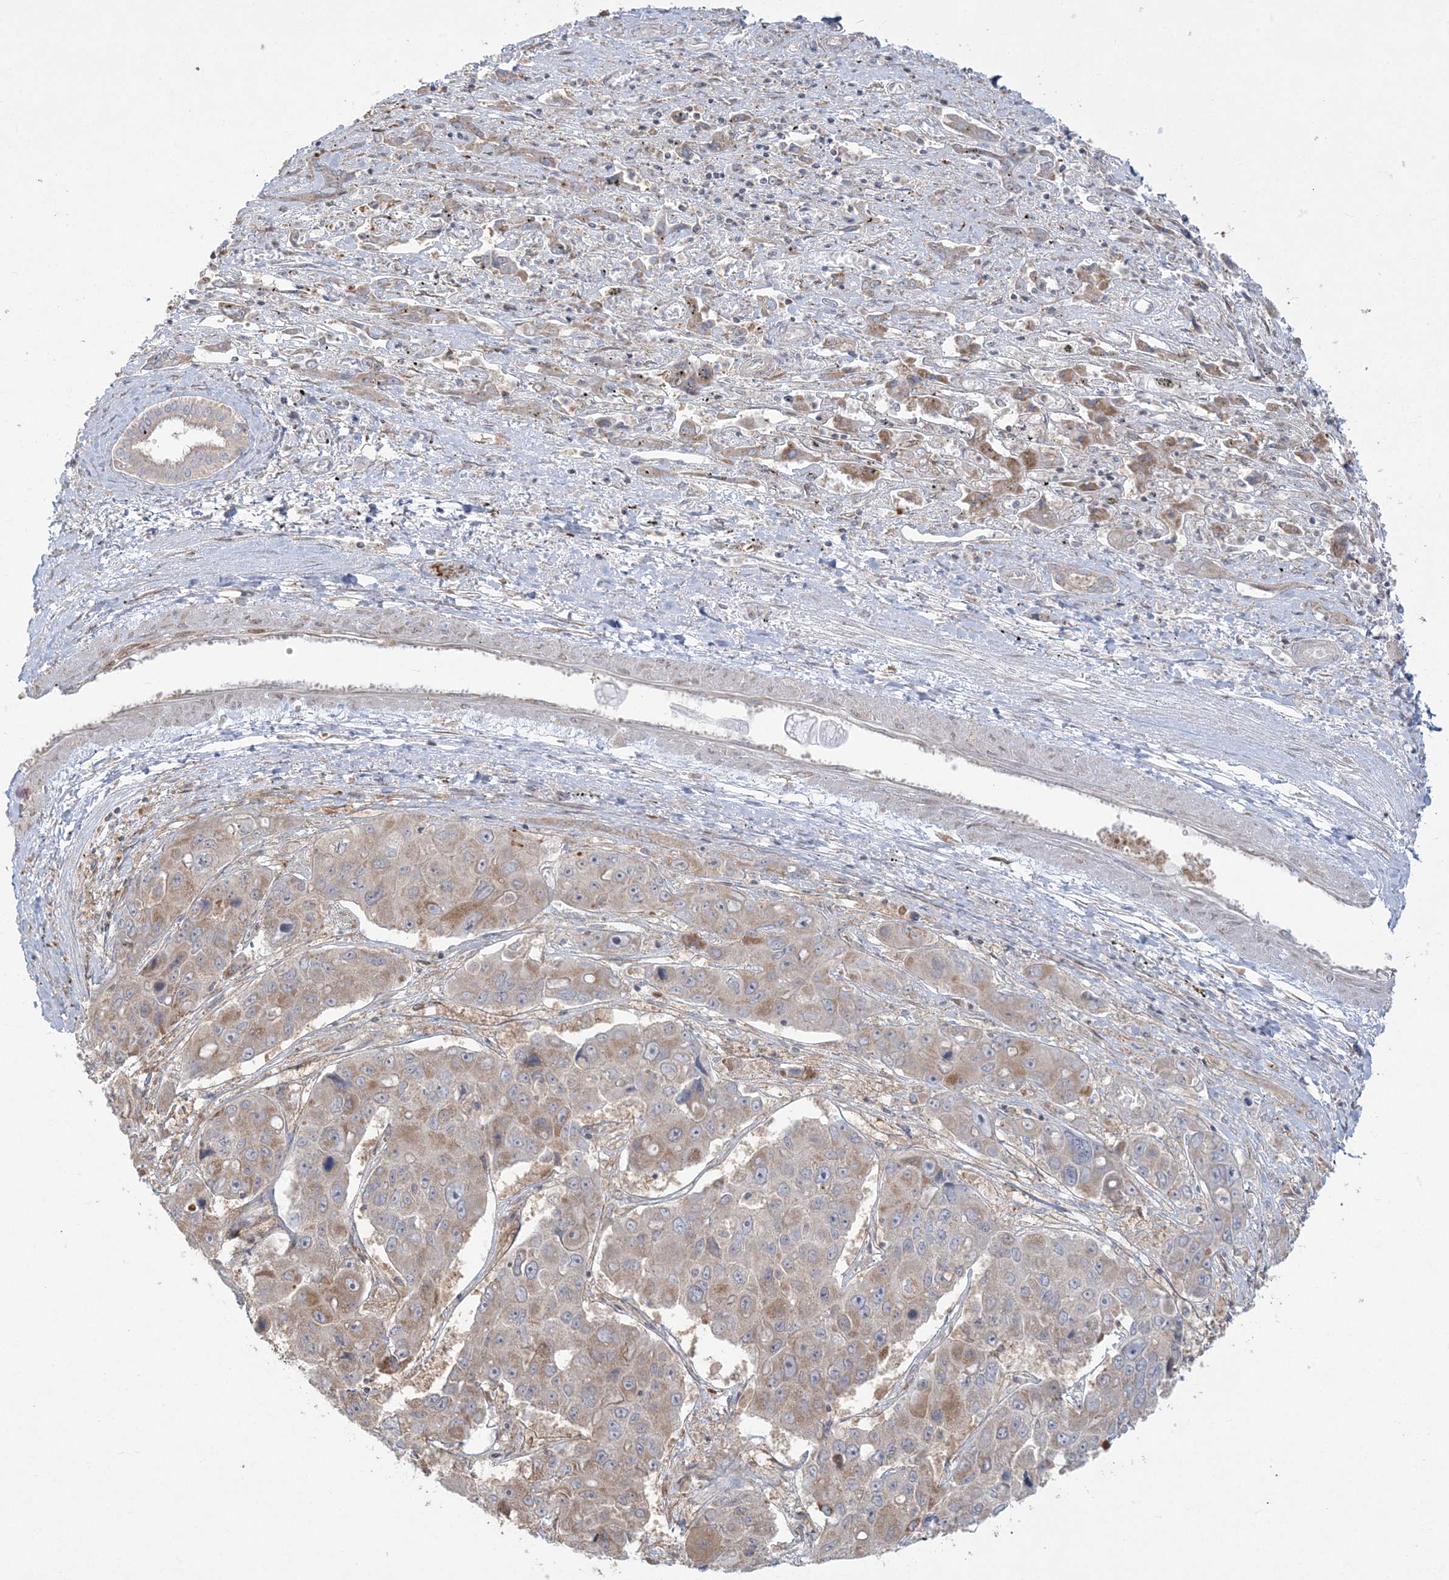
{"staining": {"intensity": "moderate", "quantity": ">75%", "location": "cytoplasmic/membranous"}, "tissue": "liver cancer", "cell_type": "Tumor cells", "image_type": "cancer", "snomed": [{"axis": "morphology", "description": "Cholangiocarcinoma"}, {"axis": "topography", "description": "Liver"}], "caption": "This image reveals IHC staining of liver cholangiocarcinoma, with medium moderate cytoplasmic/membranous positivity in about >75% of tumor cells.", "gene": "ZC3H6", "patient": {"sex": "male", "age": 67}}